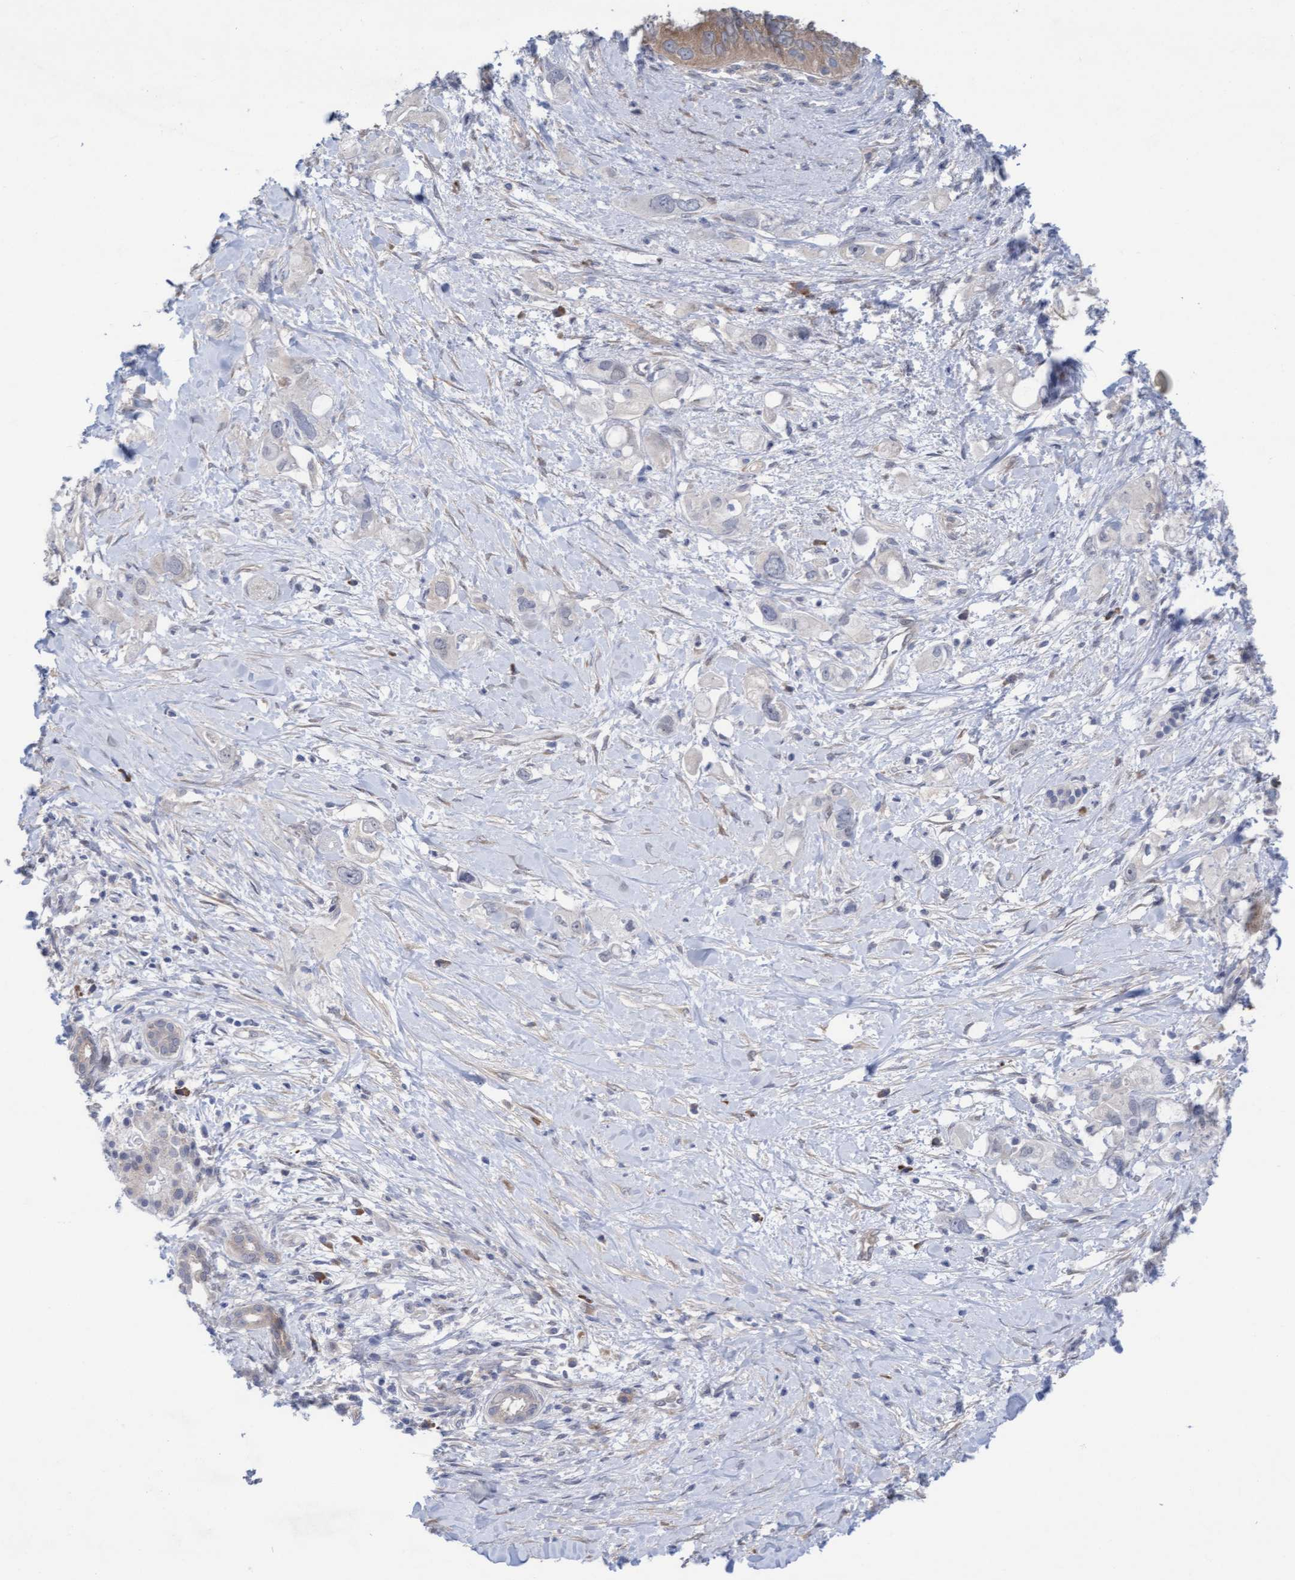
{"staining": {"intensity": "negative", "quantity": "none", "location": "none"}, "tissue": "pancreatic cancer", "cell_type": "Tumor cells", "image_type": "cancer", "snomed": [{"axis": "morphology", "description": "Adenocarcinoma, NOS"}, {"axis": "topography", "description": "Pancreas"}], "caption": "Micrograph shows no significant protein positivity in tumor cells of adenocarcinoma (pancreatic).", "gene": "PLCD1", "patient": {"sex": "female", "age": 56}}